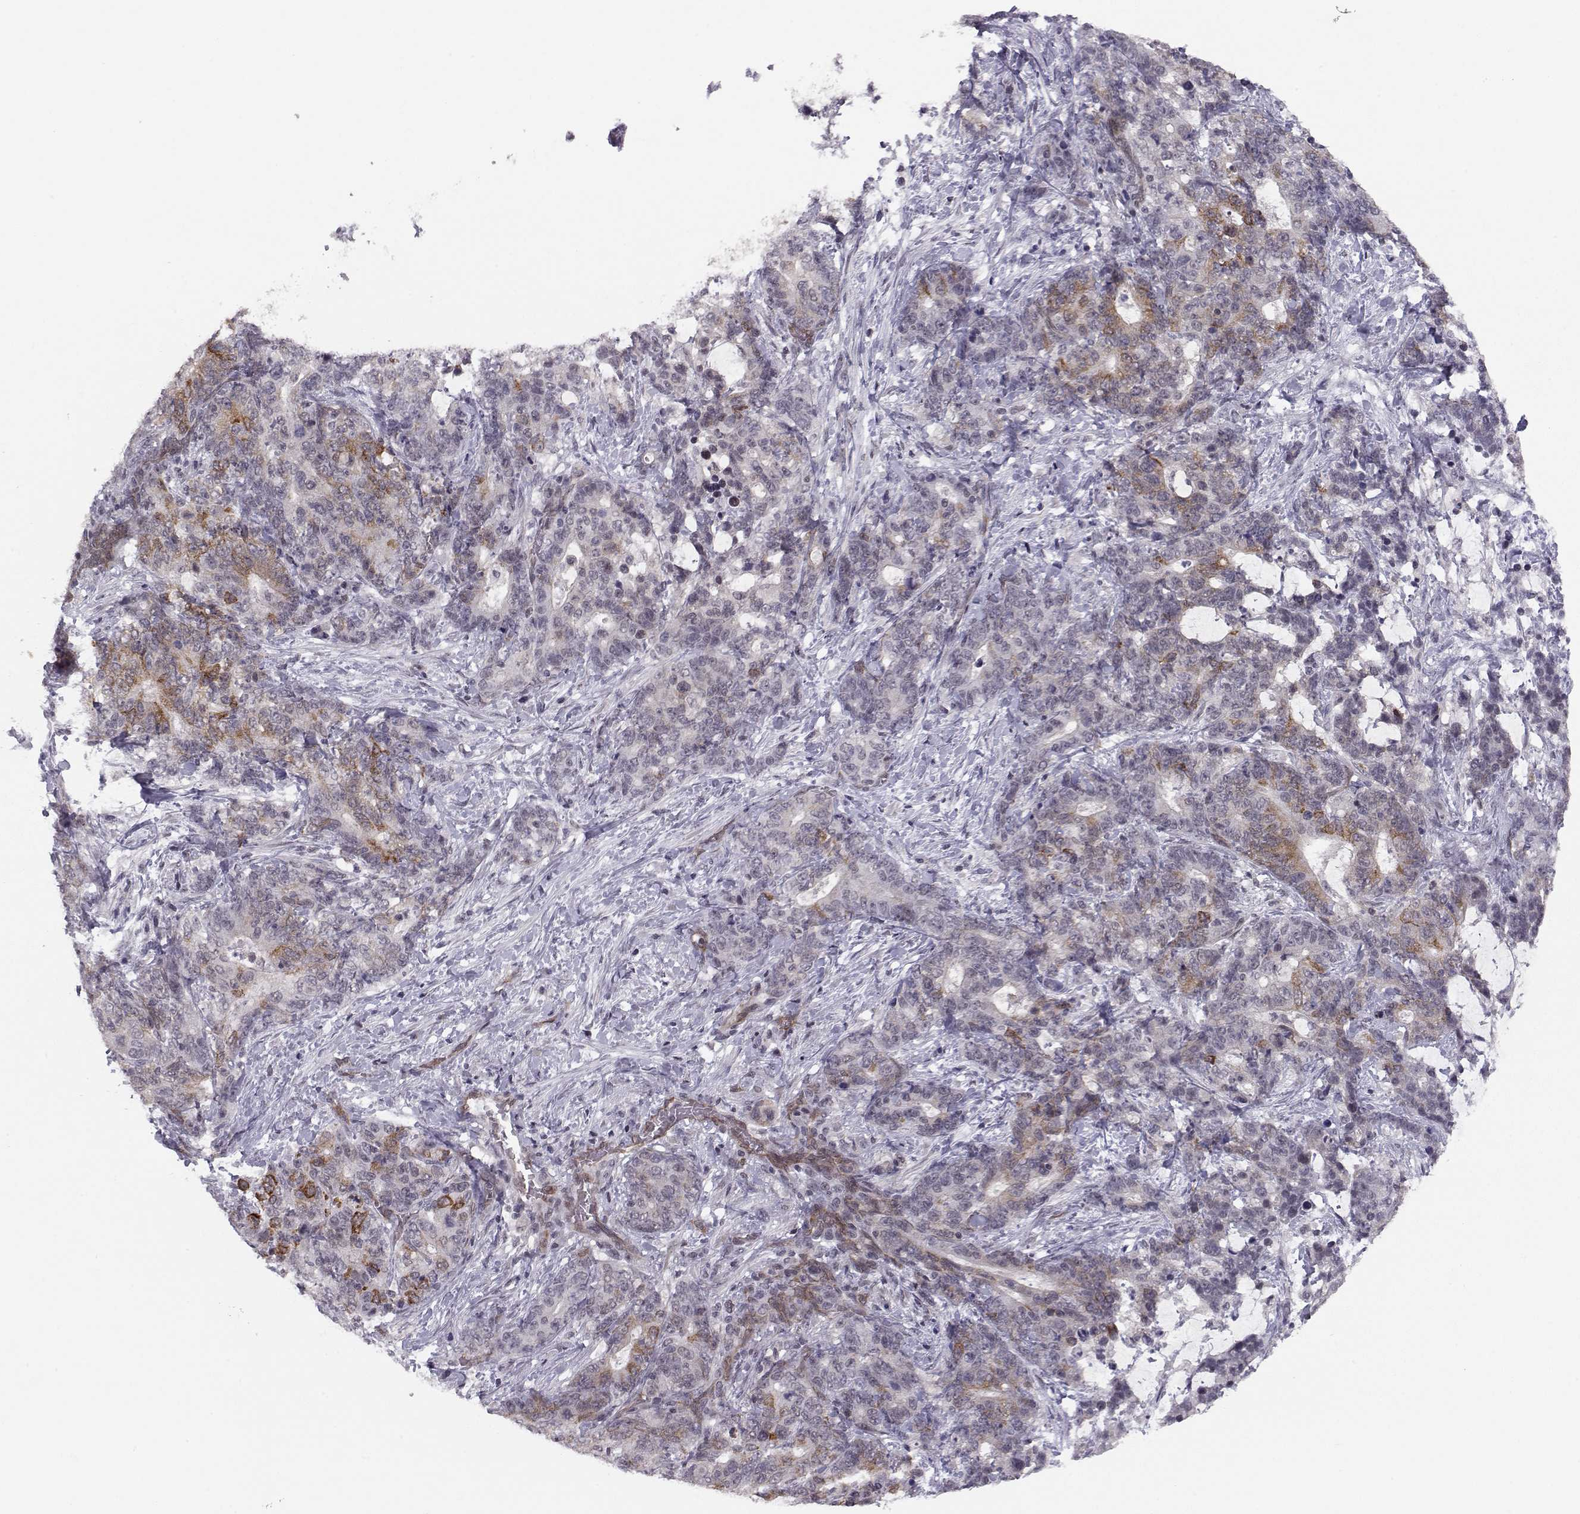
{"staining": {"intensity": "moderate", "quantity": "<25%", "location": "cytoplasmic/membranous"}, "tissue": "stomach cancer", "cell_type": "Tumor cells", "image_type": "cancer", "snomed": [{"axis": "morphology", "description": "Normal tissue, NOS"}, {"axis": "morphology", "description": "Adenocarcinoma, NOS"}, {"axis": "topography", "description": "Stomach"}], "caption": "Moderate cytoplasmic/membranous protein positivity is present in about <25% of tumor cells in adenocarcinoma (stomach). The protein of interest is stained brown, and the nuclei are stained in blue (DAB (3,3'-diaminobenzidine) IHC with brightfield microscopy, high magnification).", "gene": "KIF13B", "patient": {"sex": "female", "age": 64}}